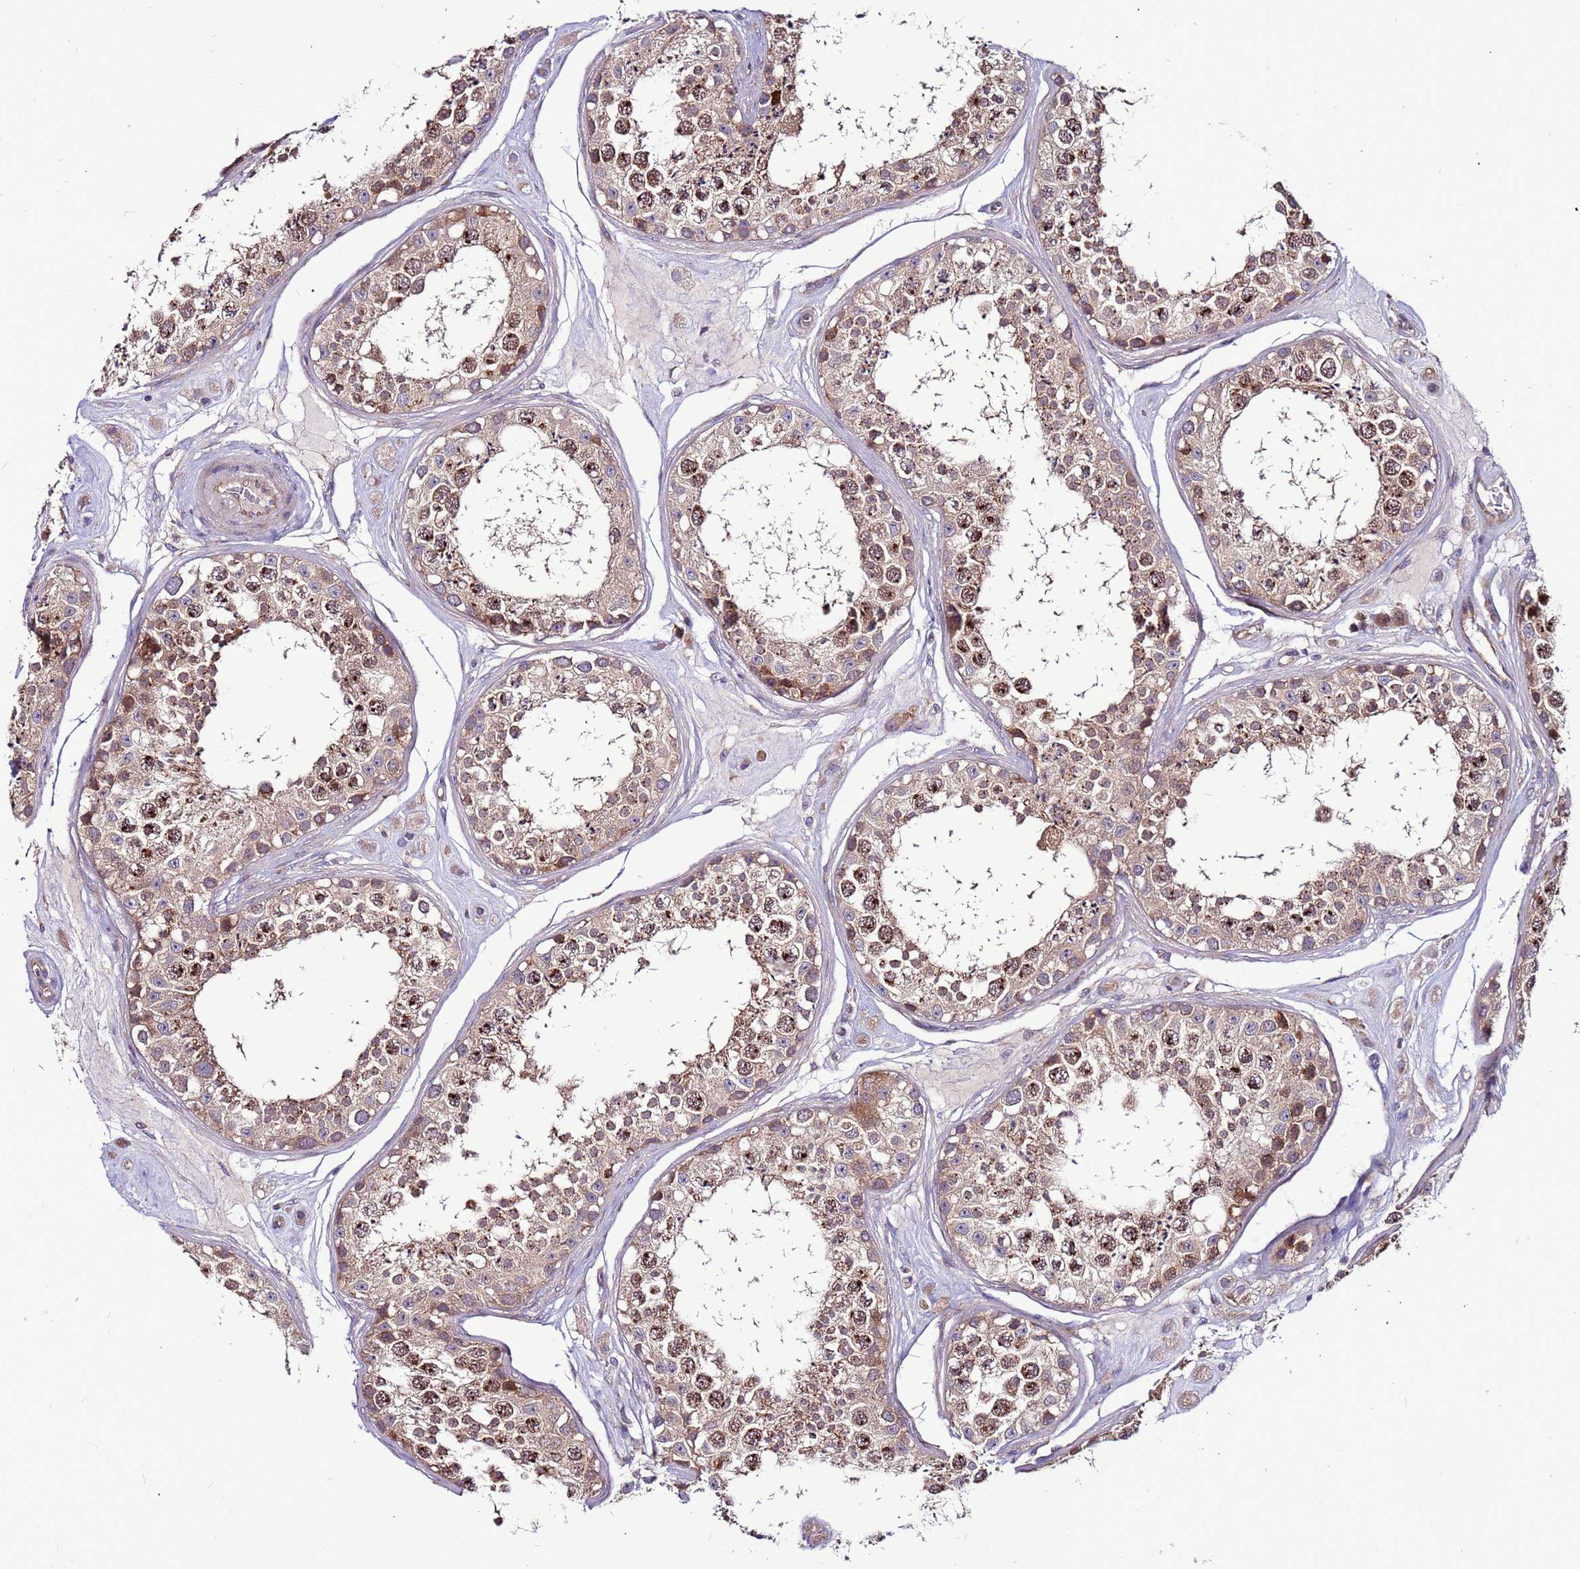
{"staining": {"intensity": "moderate", "quantity": ">75%", "location": "cytoplasmic/membranous,nuclear"}, "tissue": "testis", "cell_type": "Cells in seminiferous ducts", "image_type": "normal", "snomed": [{"axis": "morphology", "description": "Normal tissue, NOS"}, {"axis": "topography", "description": "Testis"}], "caption": "Cells in seminiferous ducts demonstrate medium levels of moderate cytoplasmic/membranous,nuclear positivity in about >75% of cells in normal testis. (DAB (3,3'-diaminobenzidine) = brown stain, brightfield microscopy at high magnification).", "gene": "GPN3", "patient": {"sex": "male", "age": 25}}